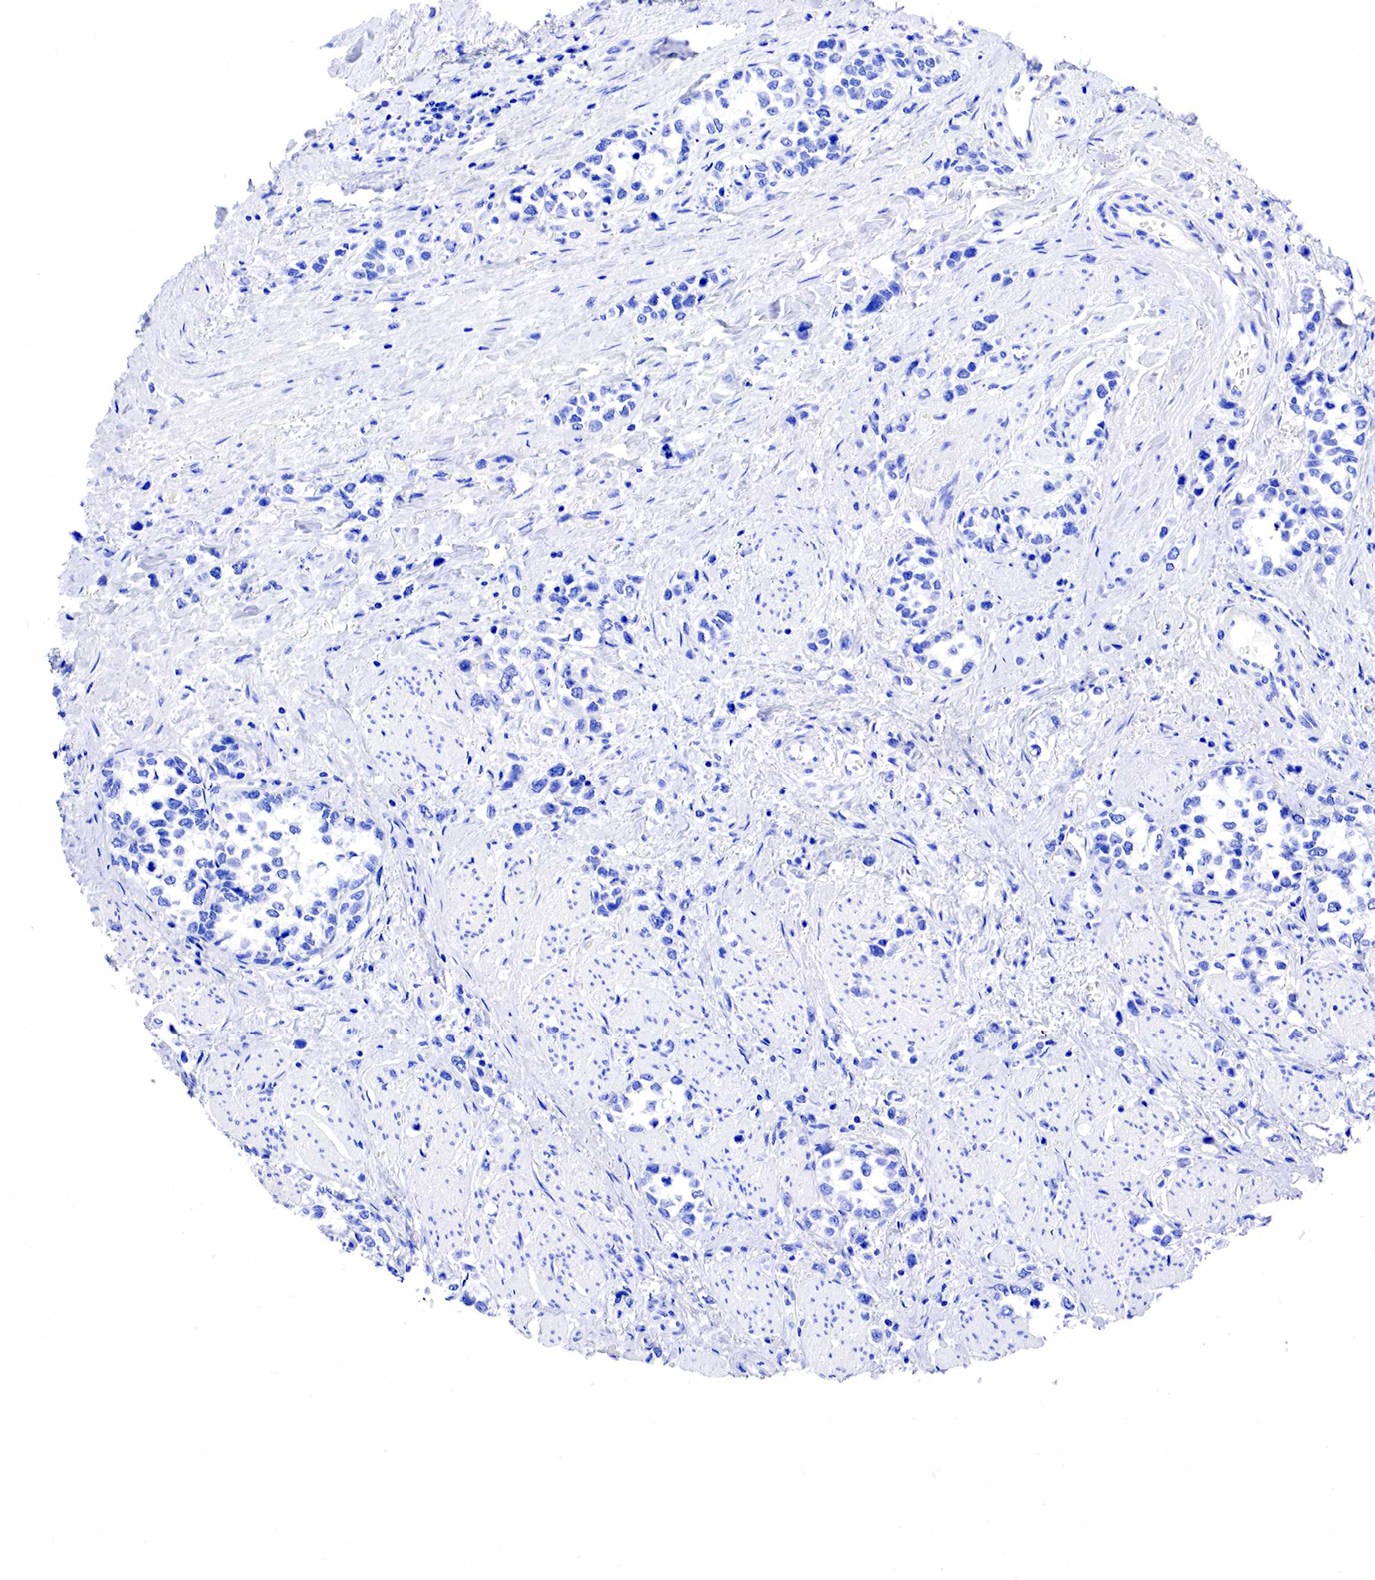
{"staining": {"intensity": "negative", "quantity": "none", "location": "none"}, "tissue": "stomach cancer", "cell_type": "Tumor cells", "image_type": "cancer", "snomed": [{"axis": "morphology", "description": "Adenocarcinoma, NOS"}, {"axis": "topography", "description": "Stomach, upper"}], "caption": "This is an immunohistochemistry (IHC) photomicrograph of stomach cancer (adenocarcinoma). There is no staining in tumor cells.", "gene": "KLK3", "patient": {"sex": "male", "age": 76}}